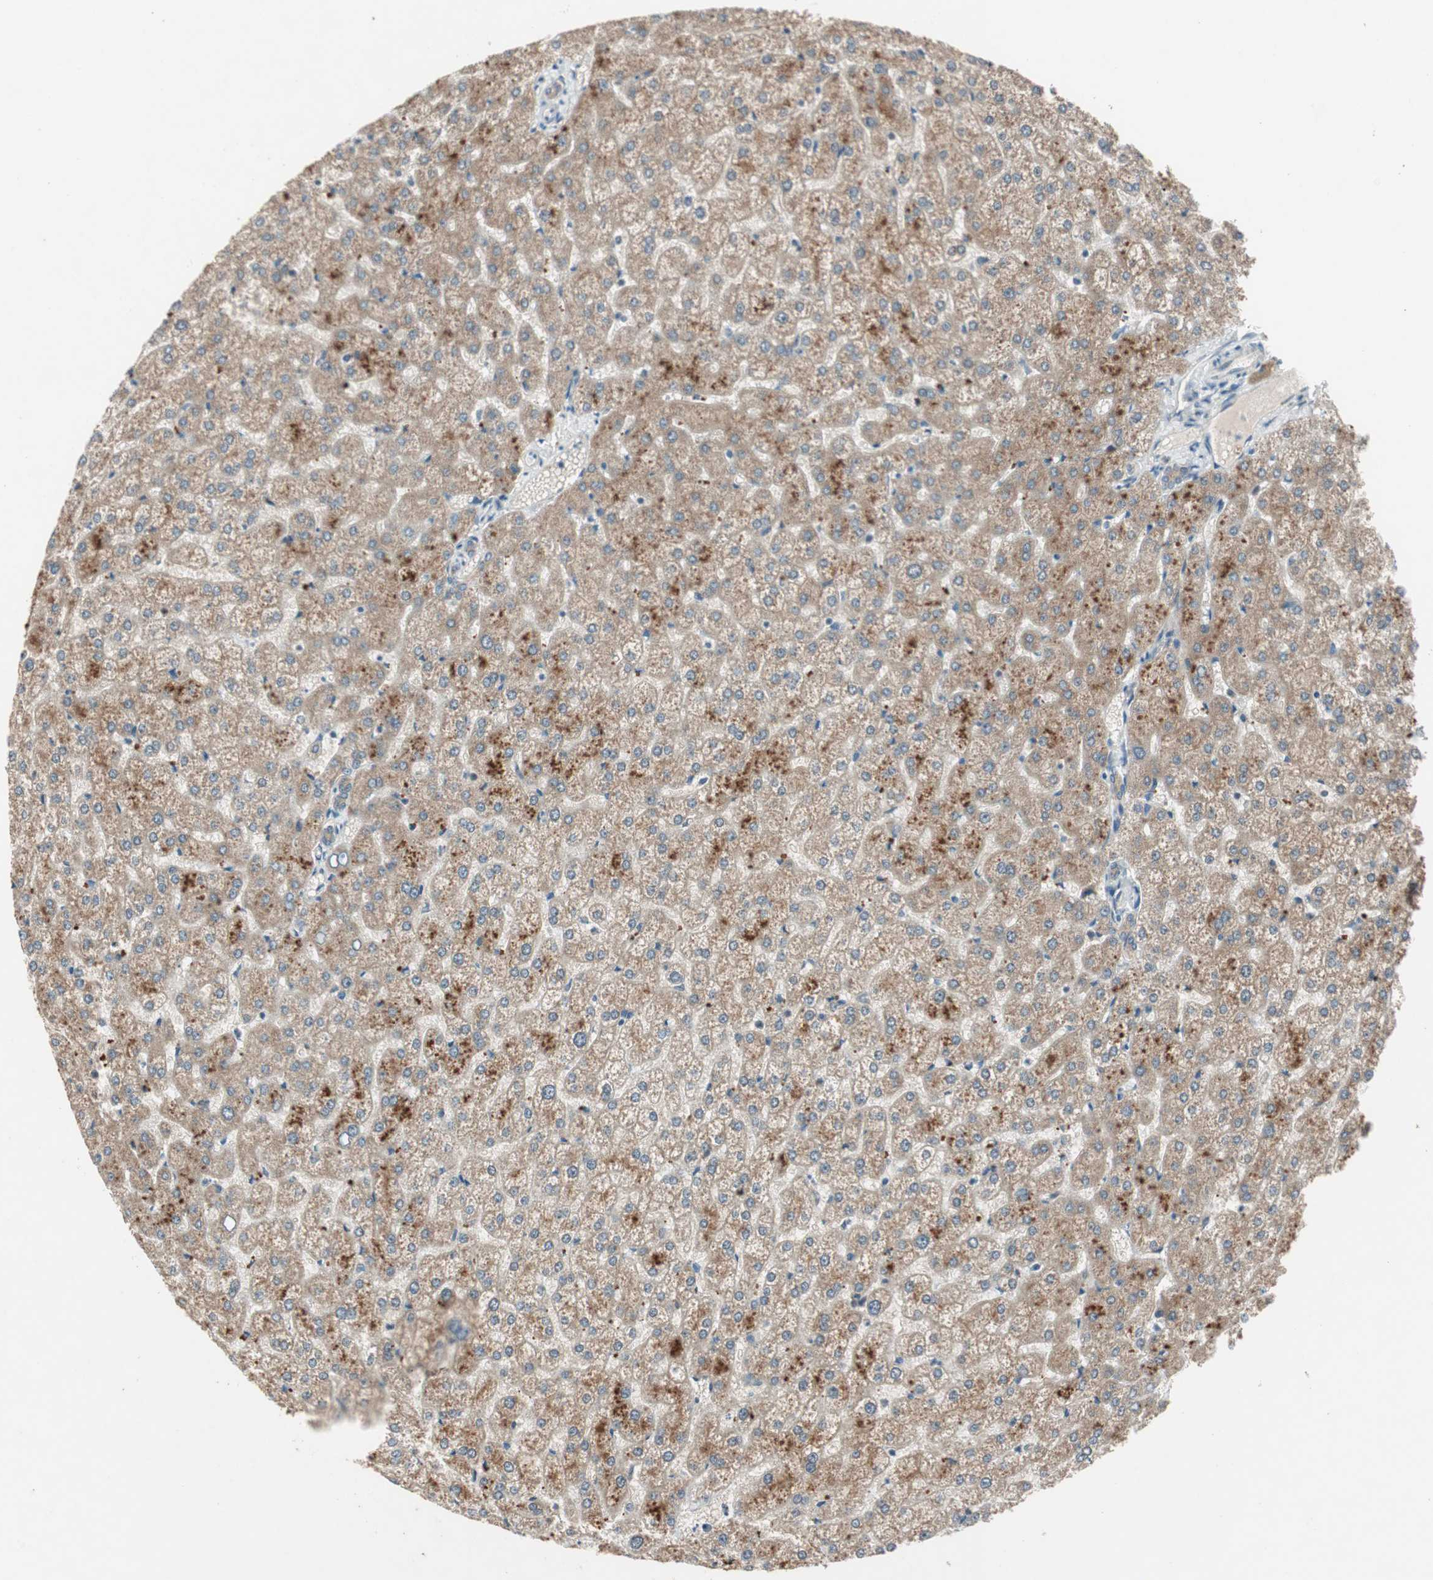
{"staining": {"intensity": "negative", "quantity": "none", "location": "none"}, "tissue": "liver", "cell_type": "Cholangiocytes", "image_type": "normal", "snomed": [{"axis": "morphology", "description": "Normal tissue, NOS"}, {"axis": "topography", "description": "Liver"}], "caption": "Immunohistochemical staining of unremarkable liver exhibits no significant expression in cholangiocytes. (DAB (3,3'-diaminobenzidine) IHC with hematoxylin counter stain).", "gene": "NCLN", "patient": {"sex": "female", "age": 32}}